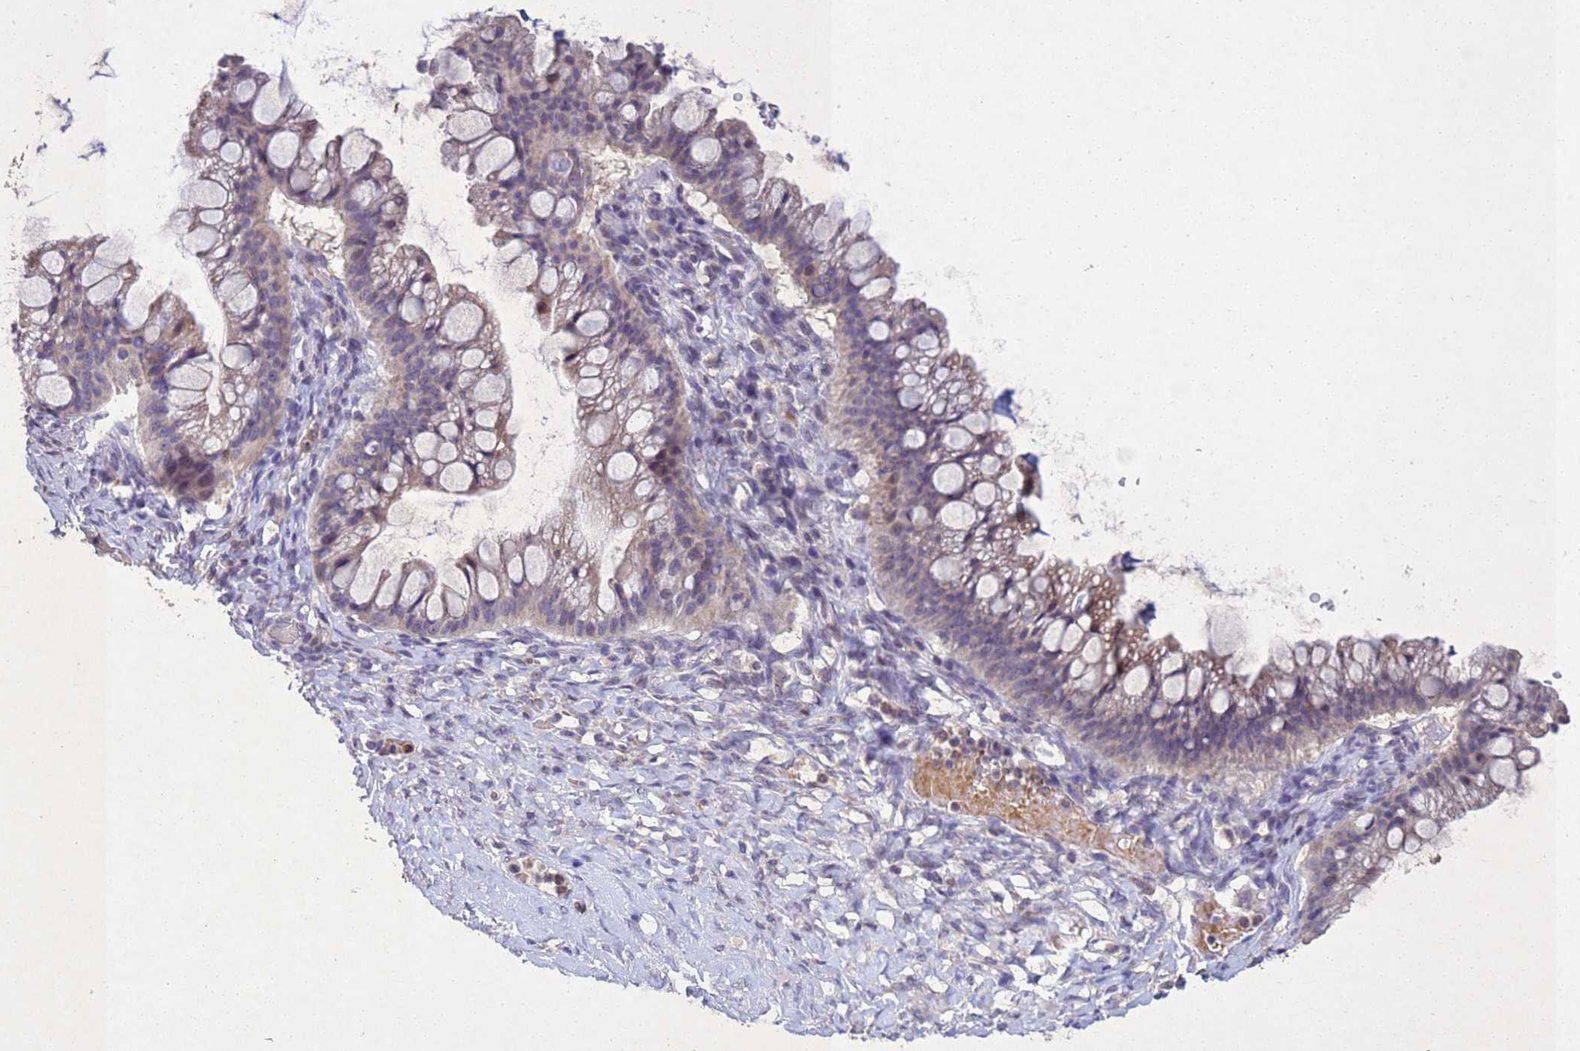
{"staining": {"intensity": "weak", "quantity": "<25%", "location": "cytoplasmic/membranous"}, "tissue": "ovarian cancer", "cell_type": "Tumor cells", "image_type": "cancer", "snomed": [{"axis": "morphology", "description": "Cystadenocarcinoma, mucinous, NOS"}, {"axis": "topography", "description": "Ovary"}], "caption": "Ovarian cancer (mucinous cystadenocarcinoma) was stained to show a protein in brown. There is no significant positivity in tumor cells. Brightfield microscopy of IHC stained with DAB (3,3'-diaminobenzidine) (brown) and hematoxylin (blue), captured at high magnification.", "gene": "NLRP11", "patient": {"sex": "female", "age": 73}}